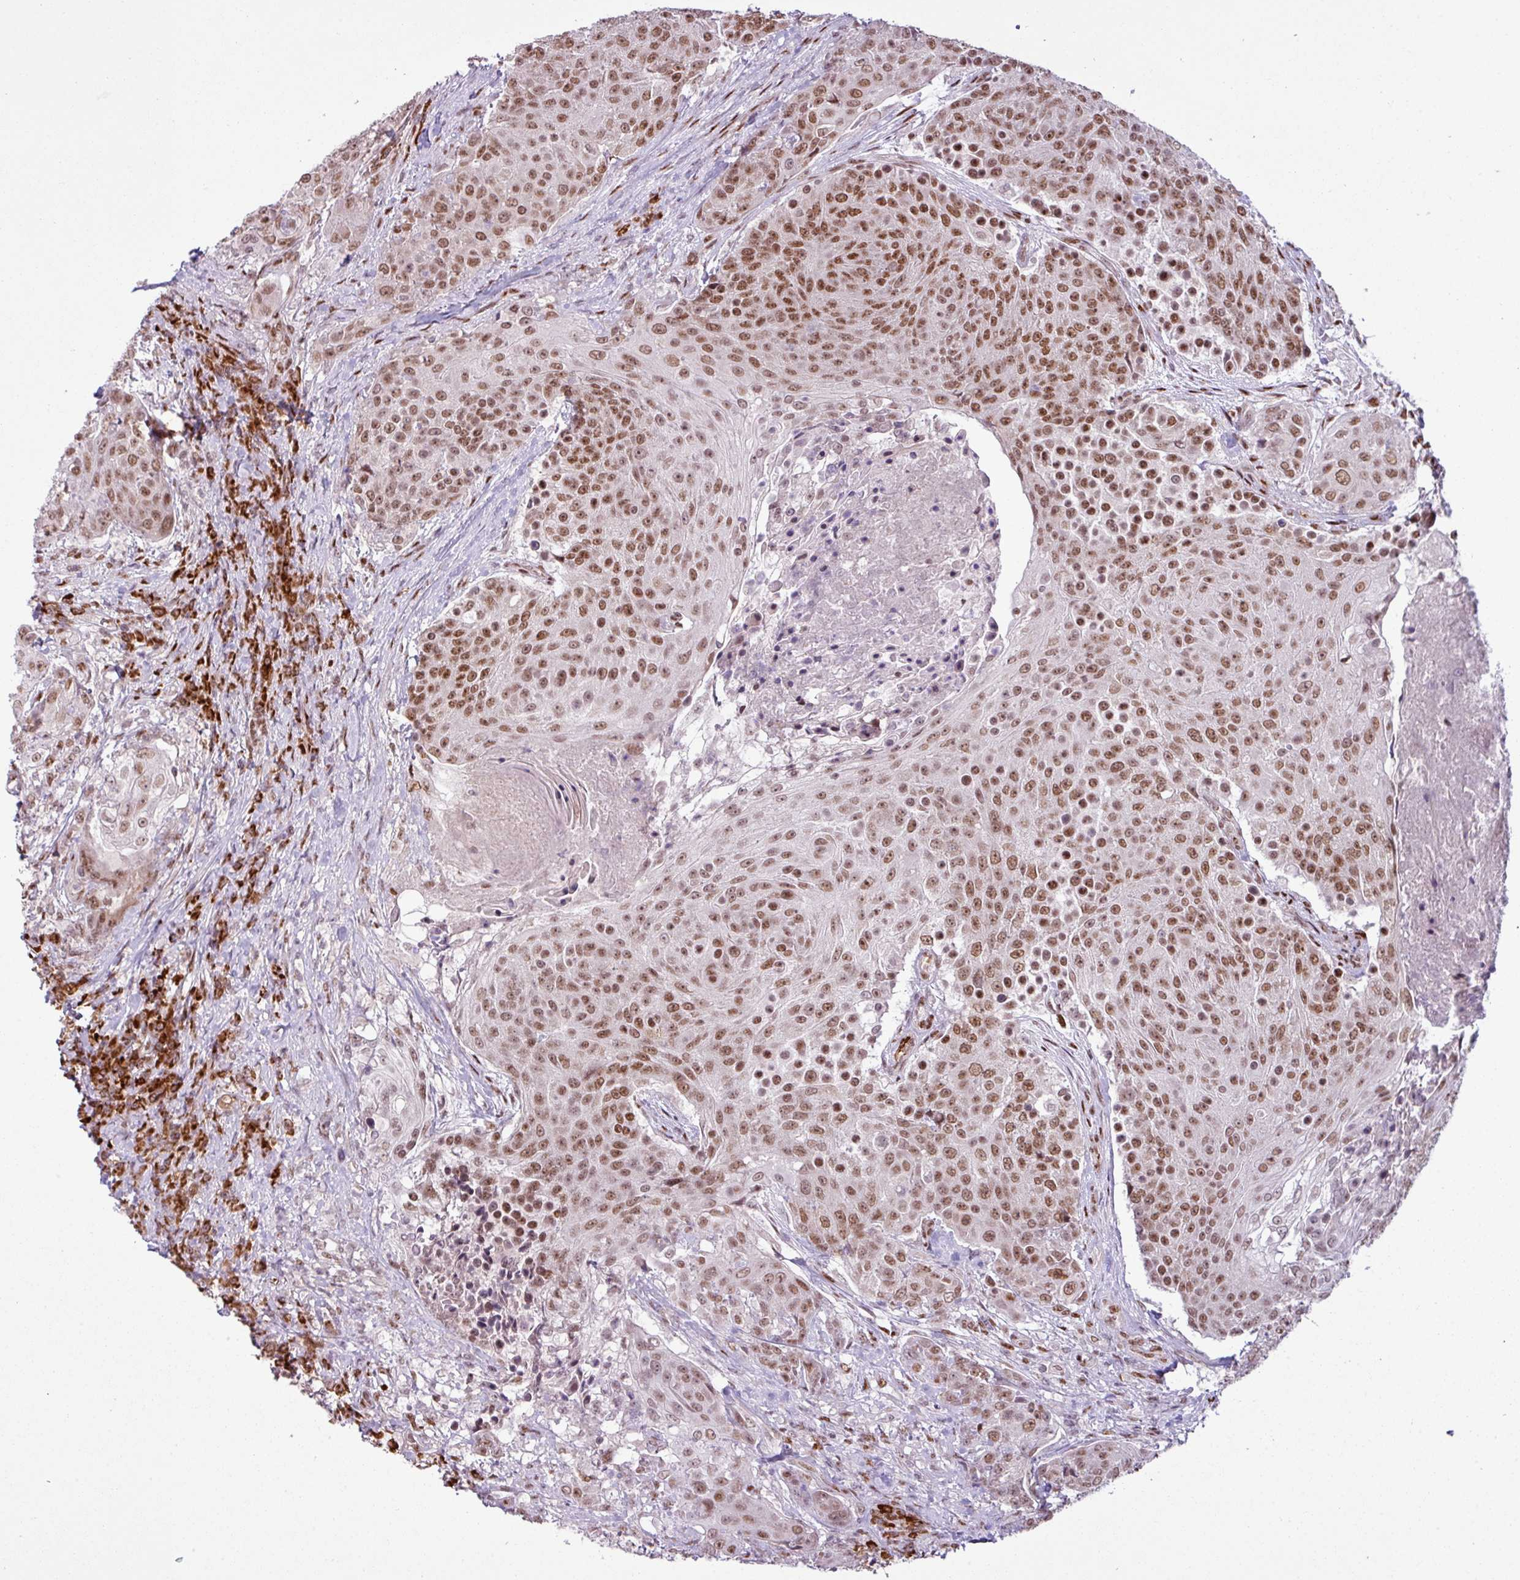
{"staining": {"intensity": "moderate", "quantity": ">75%", "location": "nuclear"}, "tissue": "urothelial cancer", "cell_type": "Tumor cells", "image_type": "cancer", "snomed": [{"axis": "morphology", "description": "Urothelial carcinoma, High grade"}, {"axis": "topography", "description": "Urinary bladder"}], "caption": "Protein expression analysis of high-grade urothelial carcinoma shows moderate nuclear positivity in about >75% of tumor cells.", "gene": "PRDM5", "patient": {"sex": "female", "age": 63}}